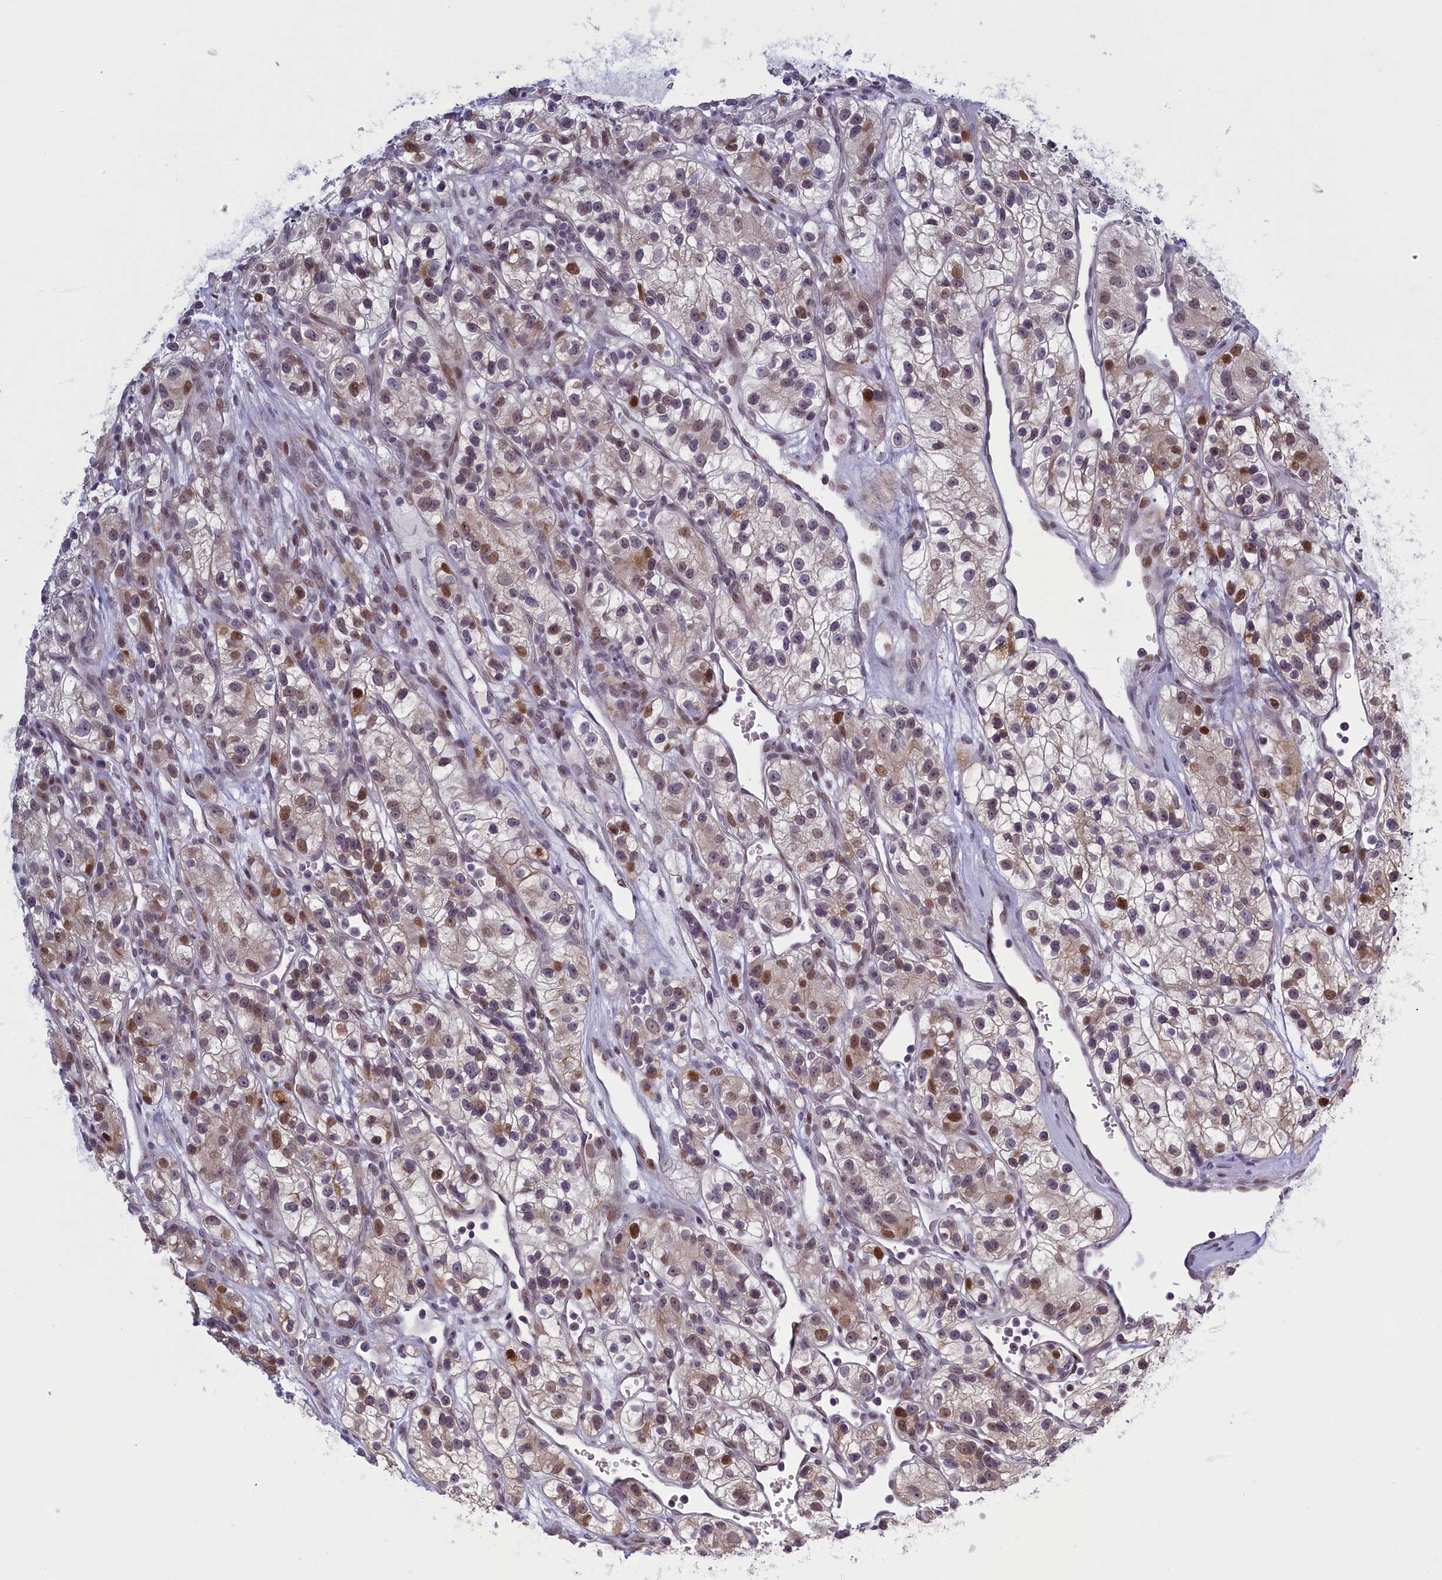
{"staining": {"intensity": "moderate", "quantity": "<25%", "location": "cytoplasmic/membranous,nuclear"}, "tissue": "renal cancer", "cell_type": "Tumor cells", "image_type": "cancer", "snomed": [{"axis": "morphology", "description": "Adenocarcinoma, NOS"}, {"axis": "topography", "description": "Kidney"}], "caption": "This is a micrograph of immunohistochemistry (IHC) staining of renal cancer, which shows moderate staining in the cytoplasmic/membranous and nuclear of tumor cells.", "gene": "ATF7IP2", "patient": {"sex": "female", "age": 57}}